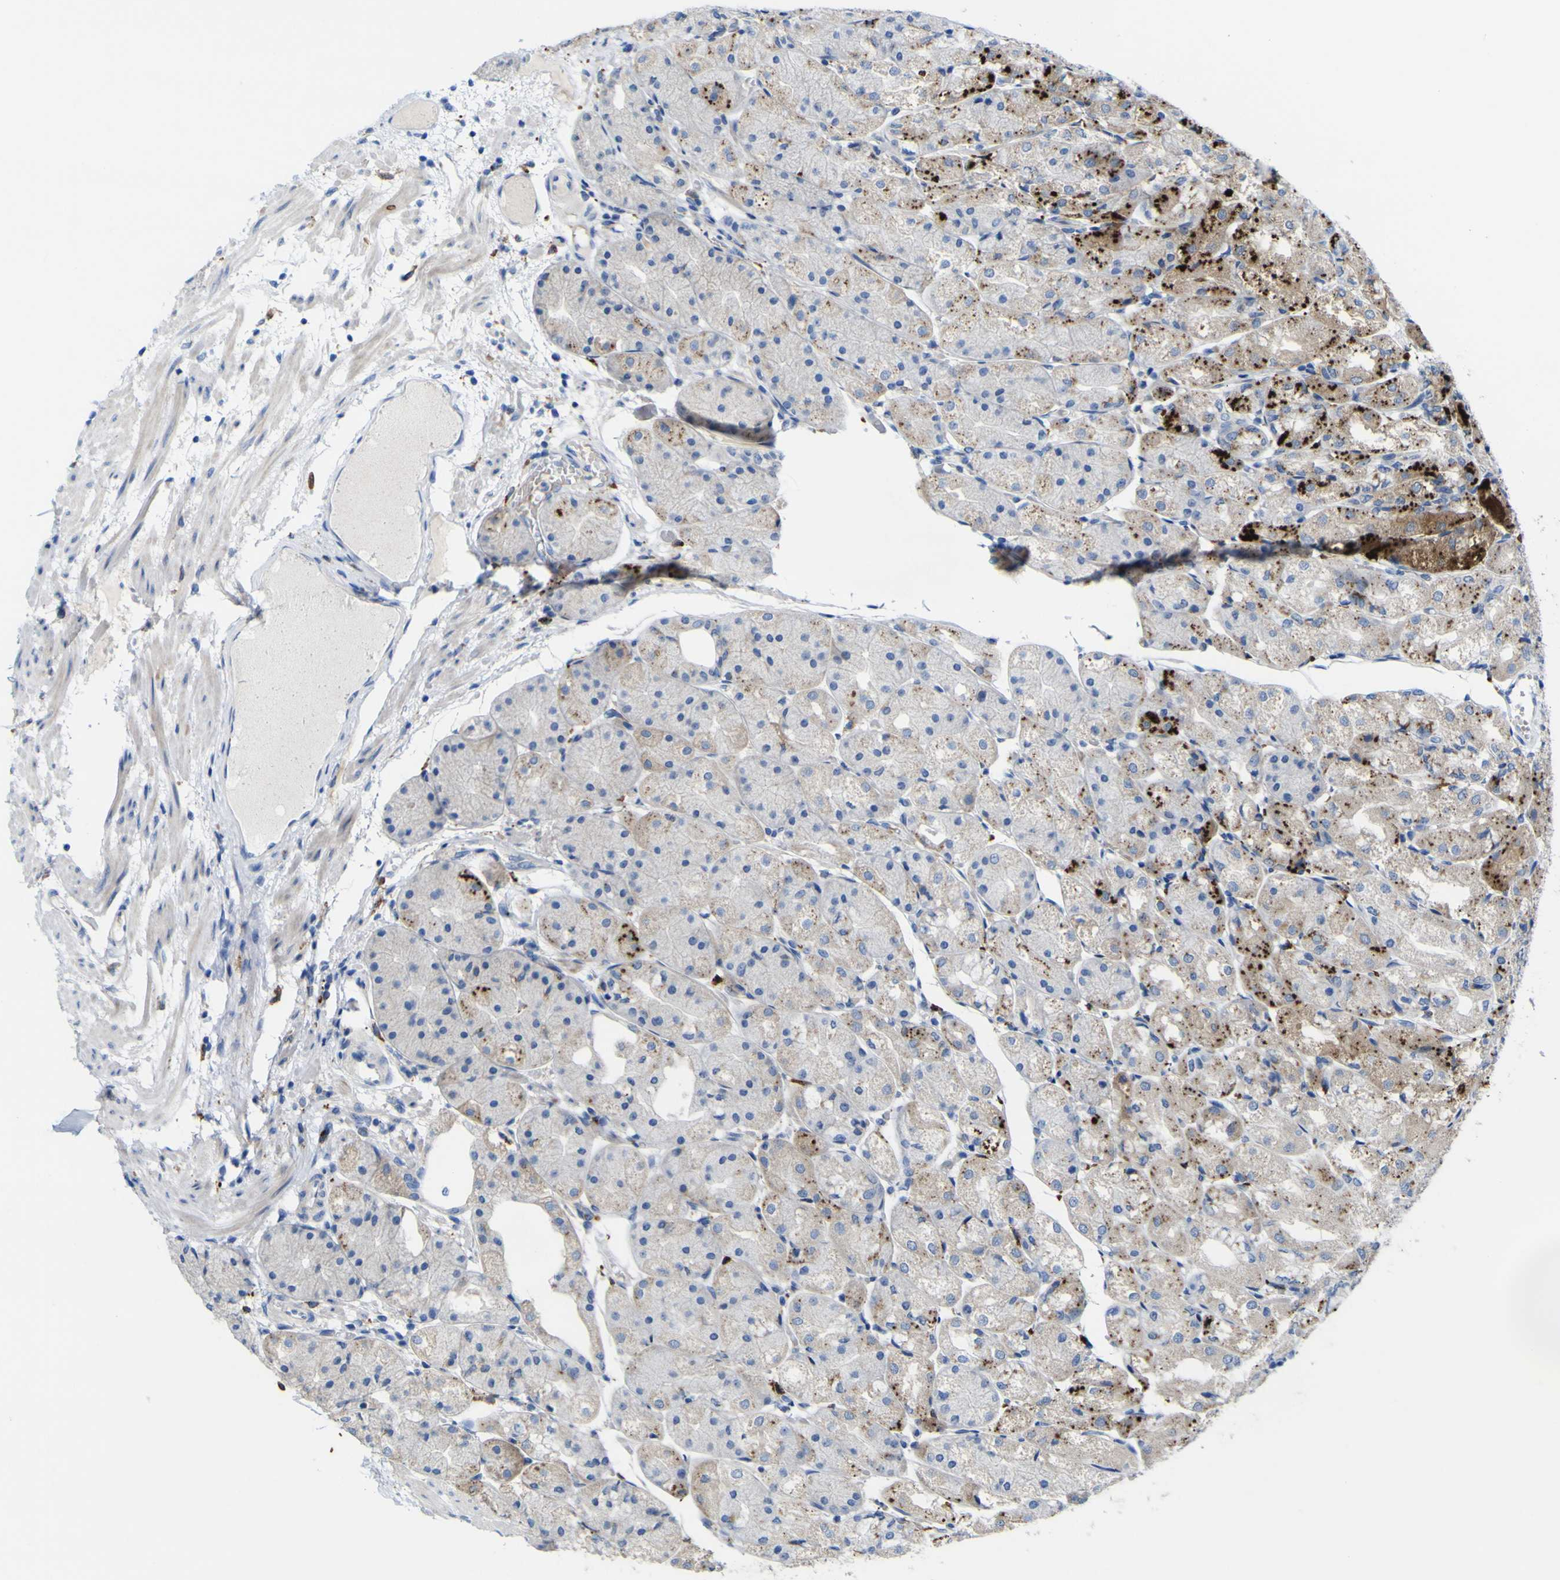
{"staining": {"intensity": "strong", "quantity": "<25%", "location": "cytoplasmic/membranous"}, "tissue": "stomach", "cell_type": "Glandular cells", "image_type": "normal", "snomed": [{"axis": "morphology", "description": "Normal tissue, NOS"}, {"axis": "topography", "description": "Stomach, upper"}], "caption": "Stomach stained with DAB (3,3'-diaminobenzidine) IHC shows medium levels of strong cytoplasmic/membranous staining in approximately <25% of glandular cells.", "gene": "PTPRF", "patient": {"sex": "male", "age": 72}}